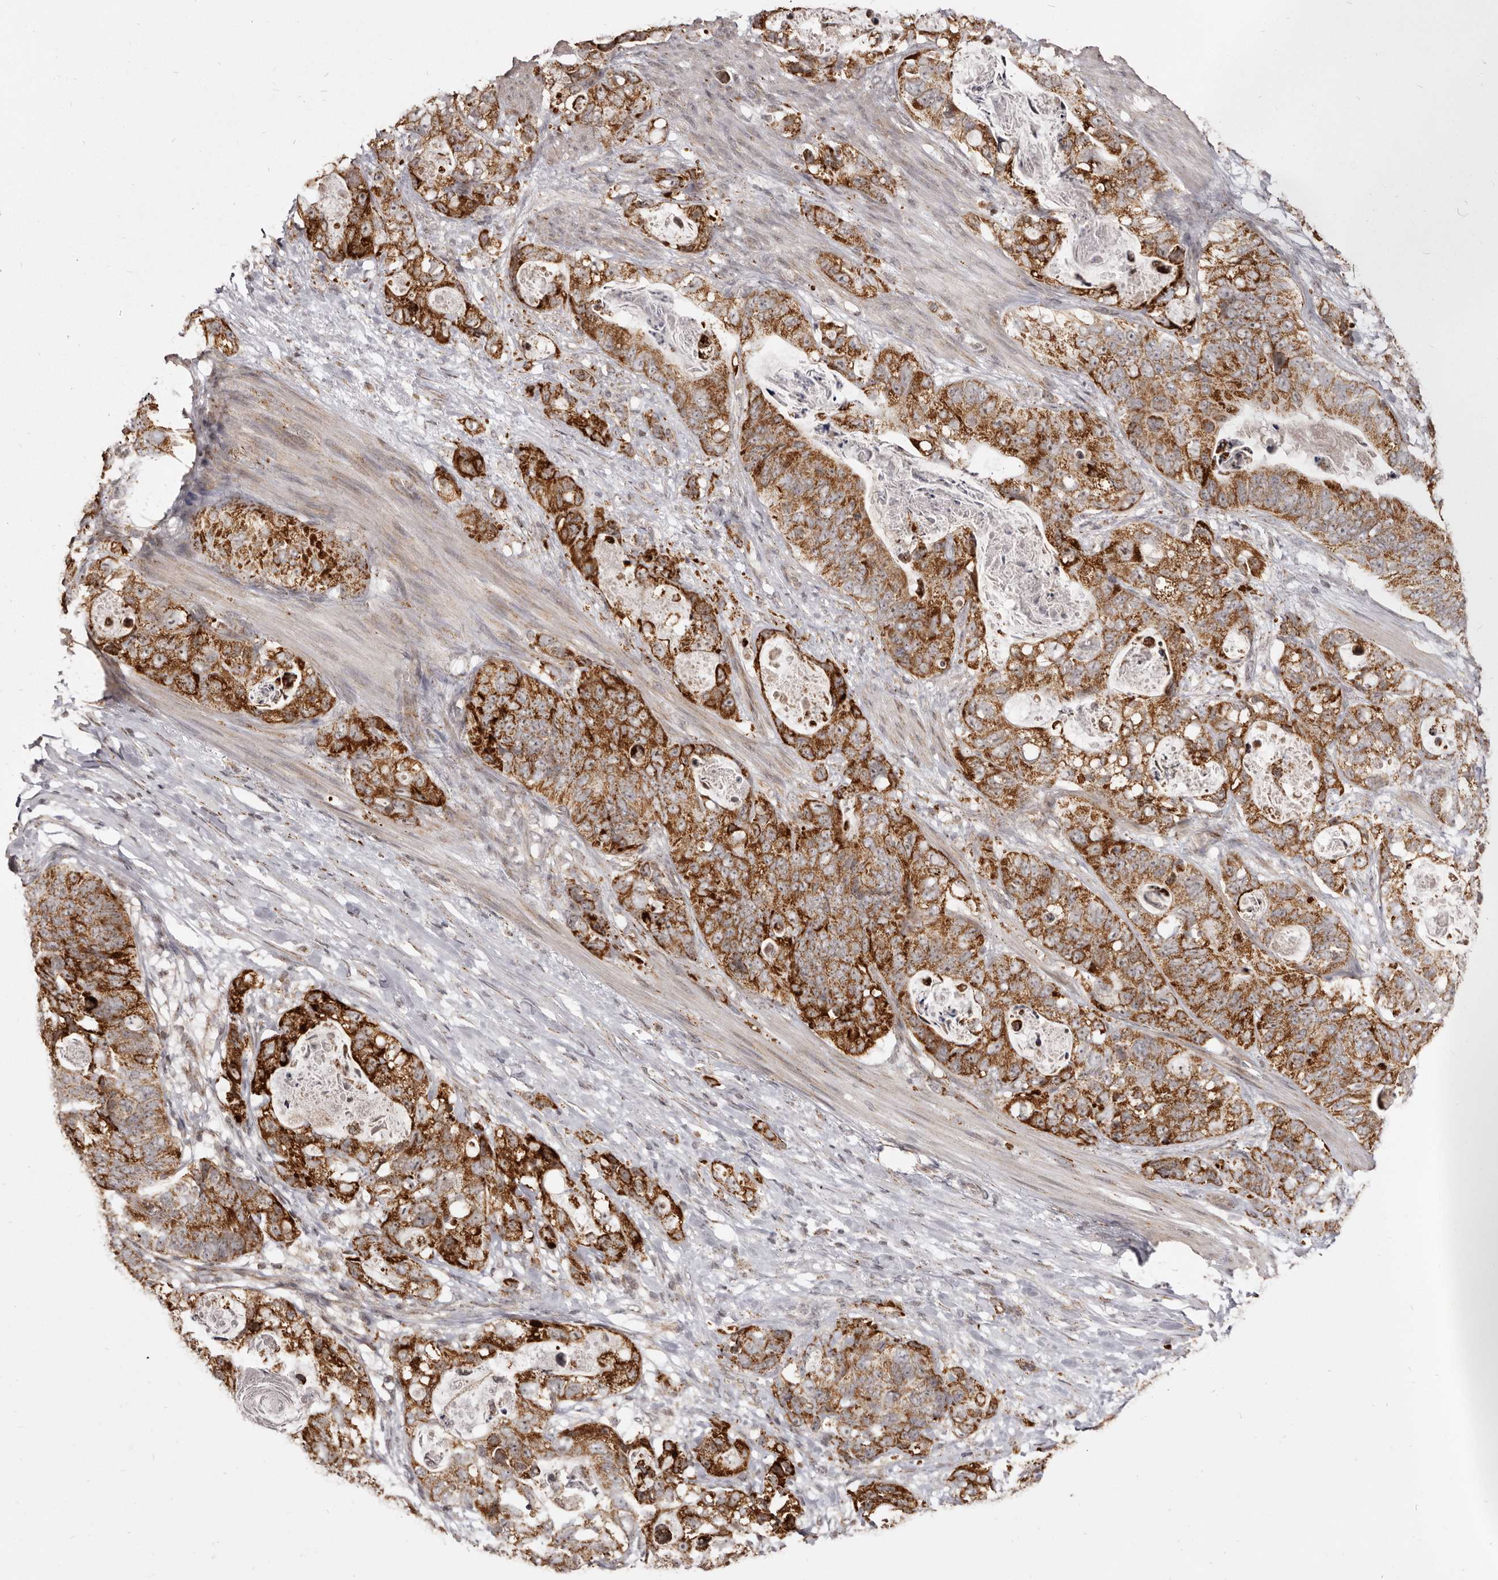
{"staining": {"intensity": "strong", "quantity": ">75%", "location": "cytoplasmic/membranous"}, "tissue": "stomach cancer", "cell_type": "Tumor cells", "image_type": "cancer", "snomed": [{"axis": "morphology", "description": "Normal tissue, NOS"}, {"axis": "morphology", "description": "Adenocarcinoma, NOS"}, {"axis": "topography", "description": "Stomach"}], "caption": "The image displays staining of adenocarcinoma (stomach), revealing strong cytoplasmic/membranous protein expression (brown color) within tumor cells.", "gene": "THUMPD1", "patient": {"sex": "female", "age": 89}}